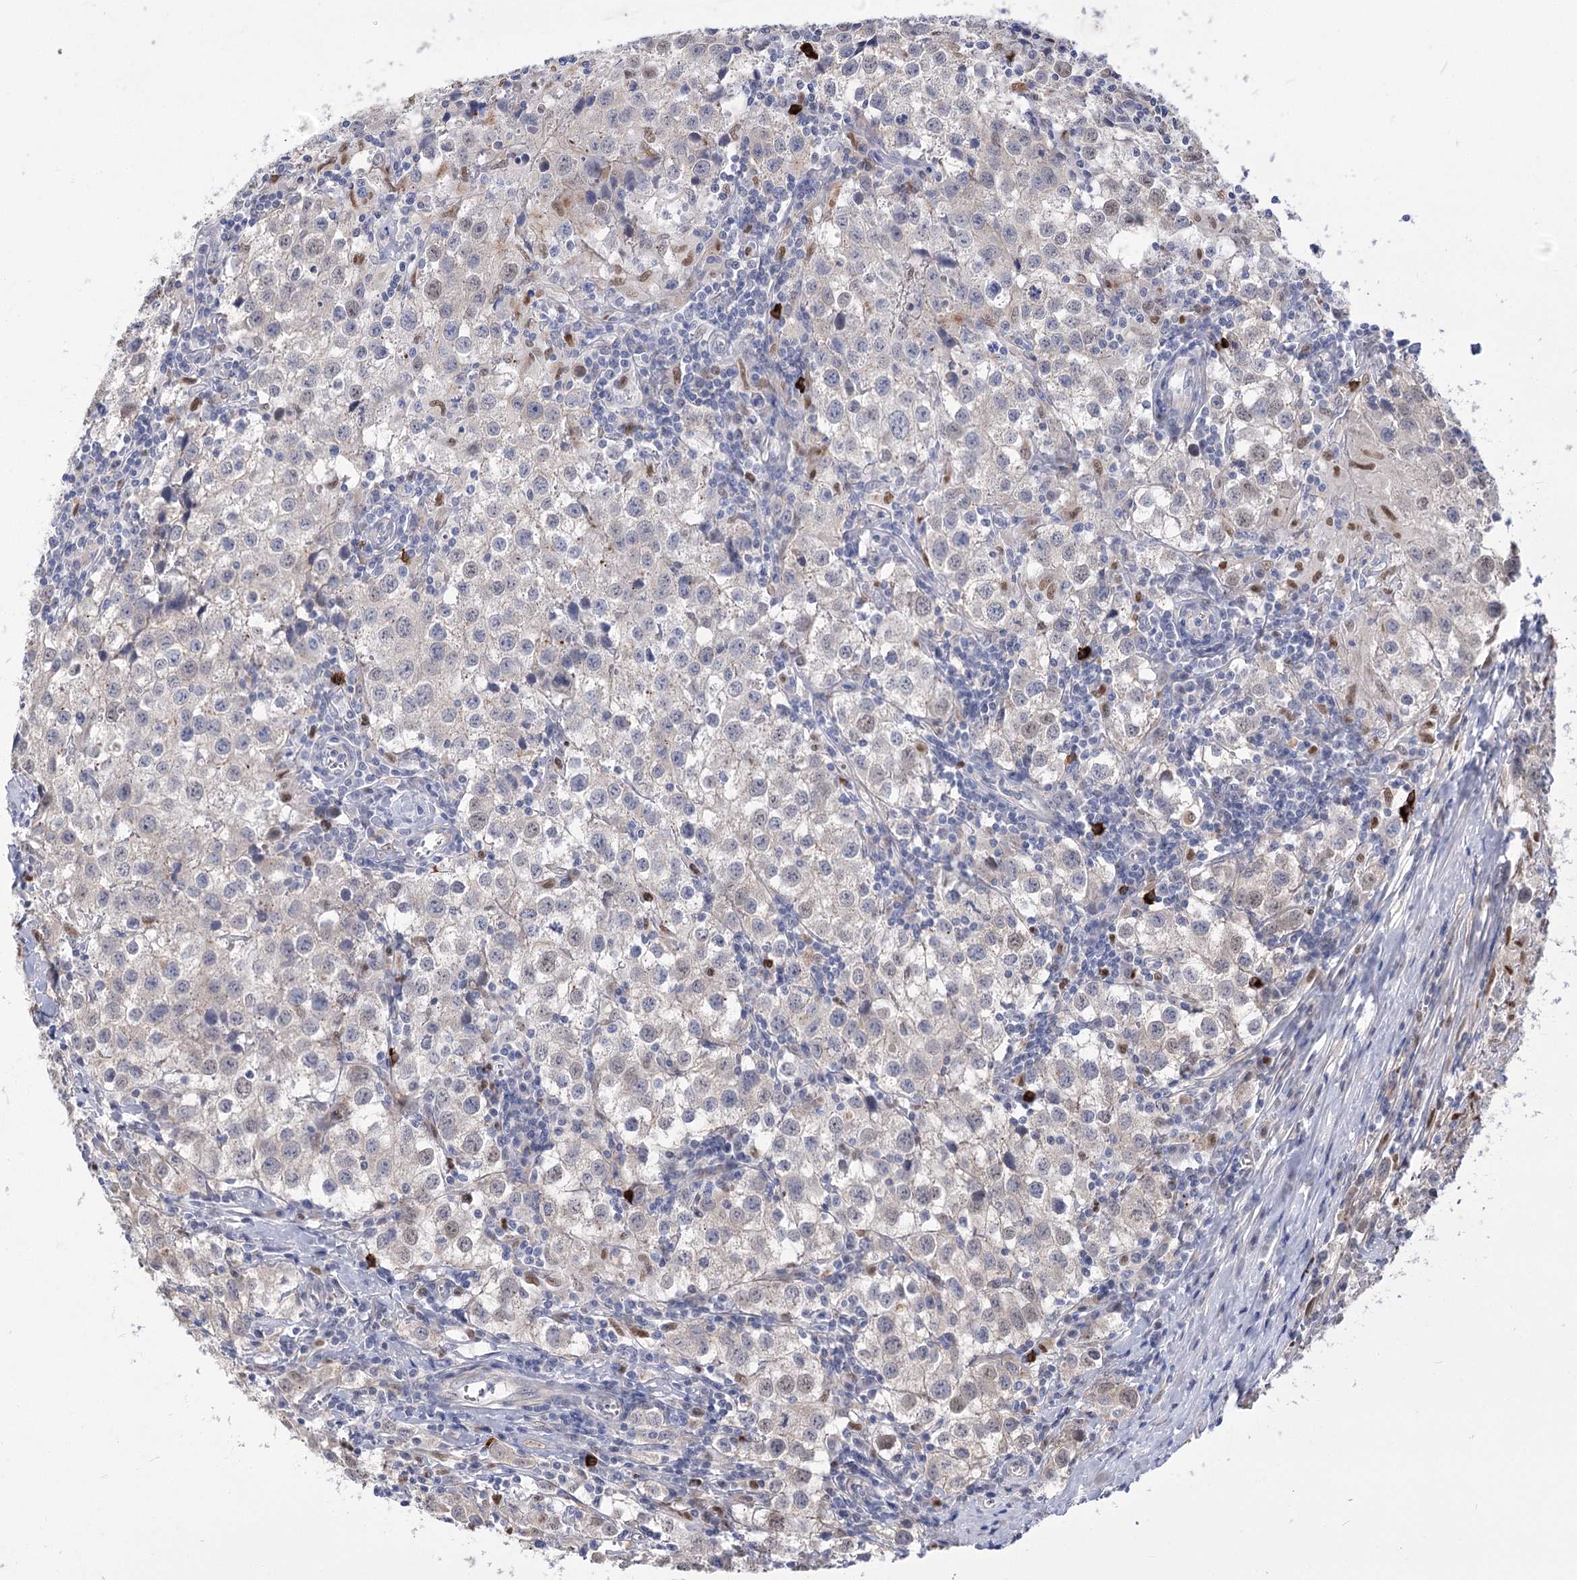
{"staining": {"intensity": "moderate", "quantity": "25%-75%", "location": "nuclear"}, "tissue": "testis cancer", "cell_type": "Tumor cells", "image_type": "cancer", "snomed": [{"axis": "morphology", "description": "Seminoma, NOS"}, {"axis": "morphology", "description": "Carcinoma, Embryonal, NOS"}, {"axis": "topography", "description": "Testis"}], "caption": "IHC photomicrograph of human seminoma (testis) stained for a protein (brown), which displays medium levels of moderate nuclear expression in about 25%-75% of tumor cells.", "gene": "SIAE", "patient": {"sex": "male", "age": 43}}